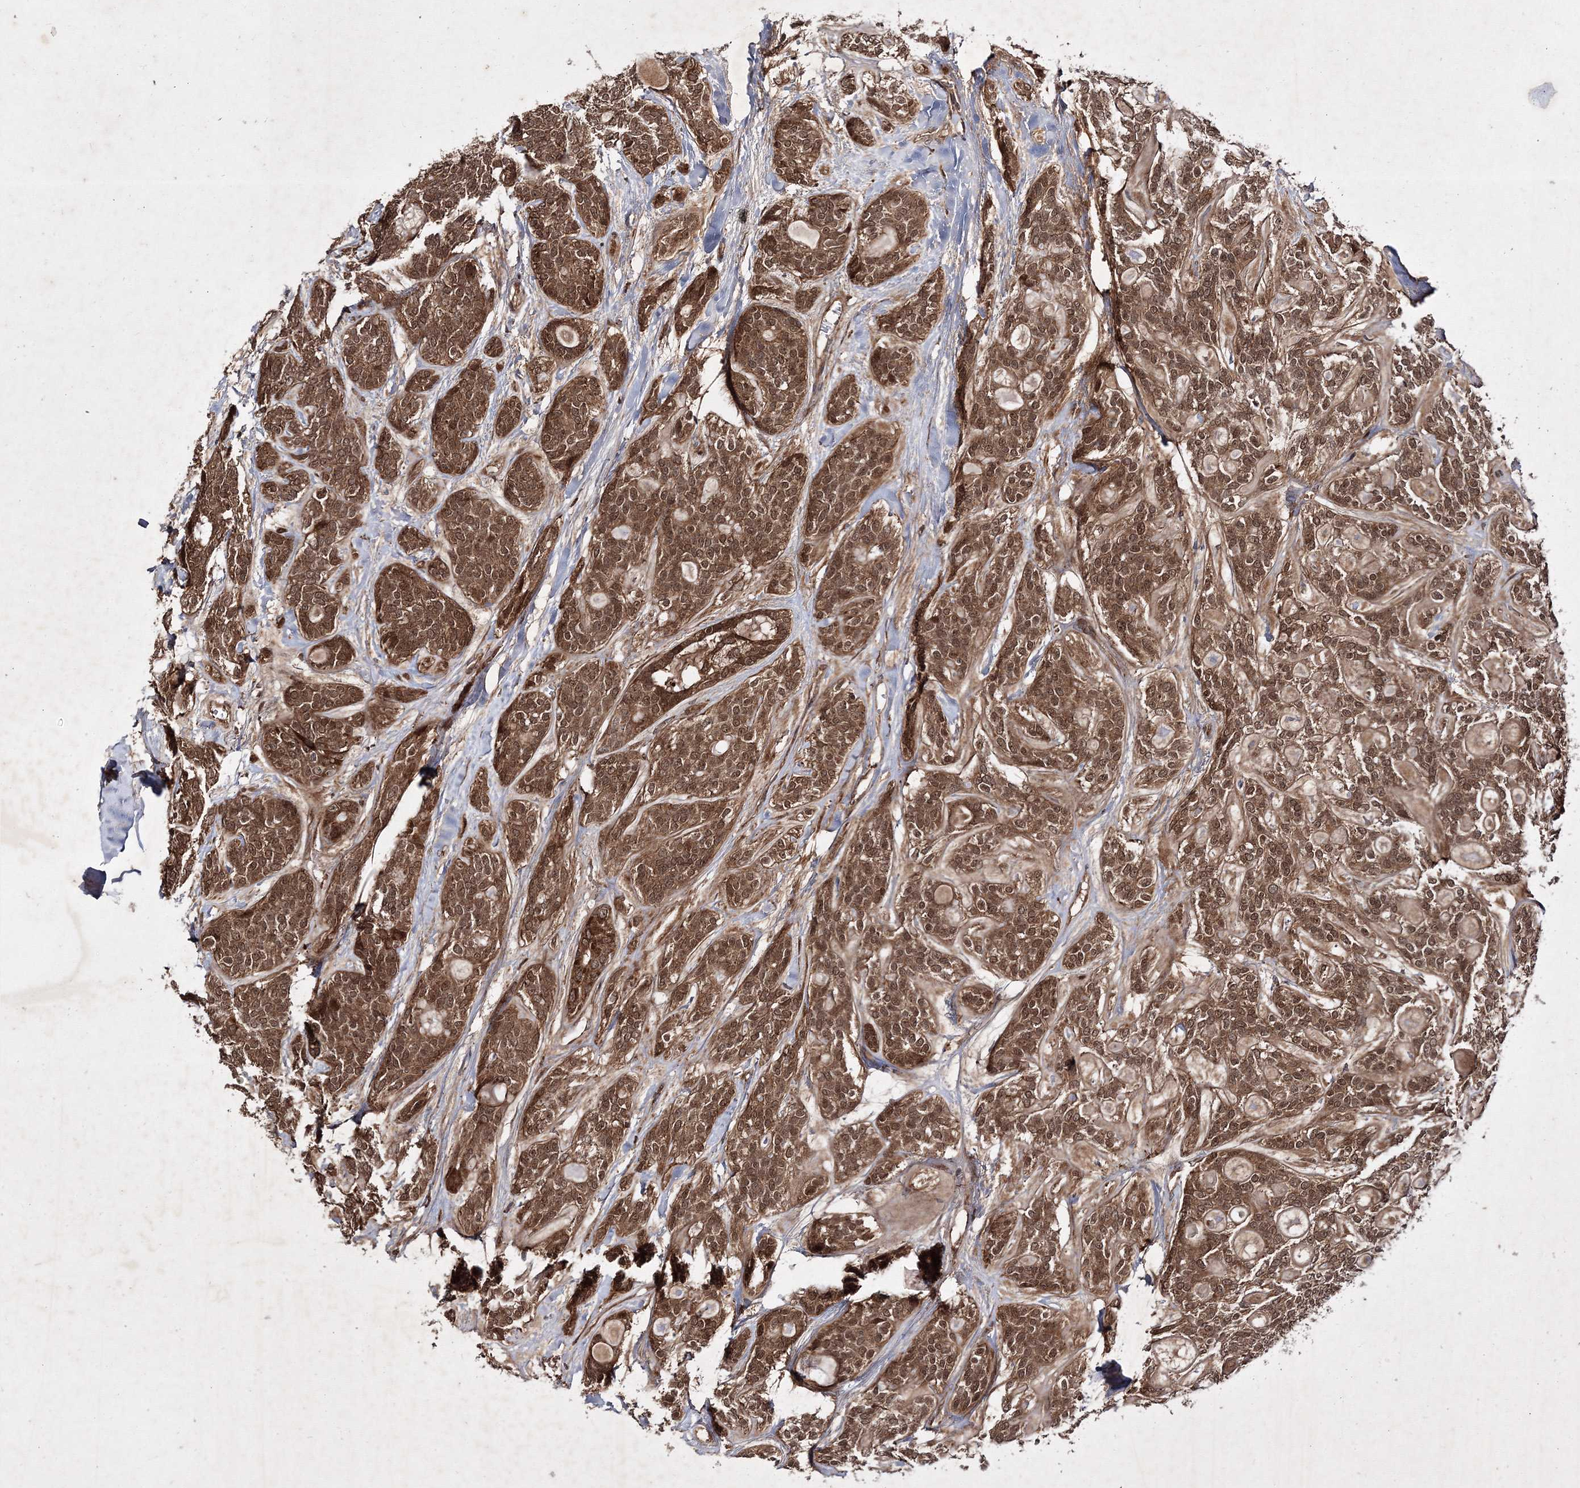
{"staining": {"intensity": "moderate", "quantity": ">75%", "location": "cytoplasmic/membranous,nuclear"}, "tissue": "head and neck cancer", "cell_type": "Tumor cells", "image_type": "cancer", "snomed": [{"axis": "morphology", "description": "Adenocarcinoma, NOS"}, {"axis": "topography", "description": "Head-Neck"}], "caption": "Head and neck cancer stained with a brown dye reveals moderate cytoplasmic/membranous and nuclear positive expression in approximately >75% of tumor cells.", "gene": "DNAJC13", "patient": {"sex": "male", "age": 66}}